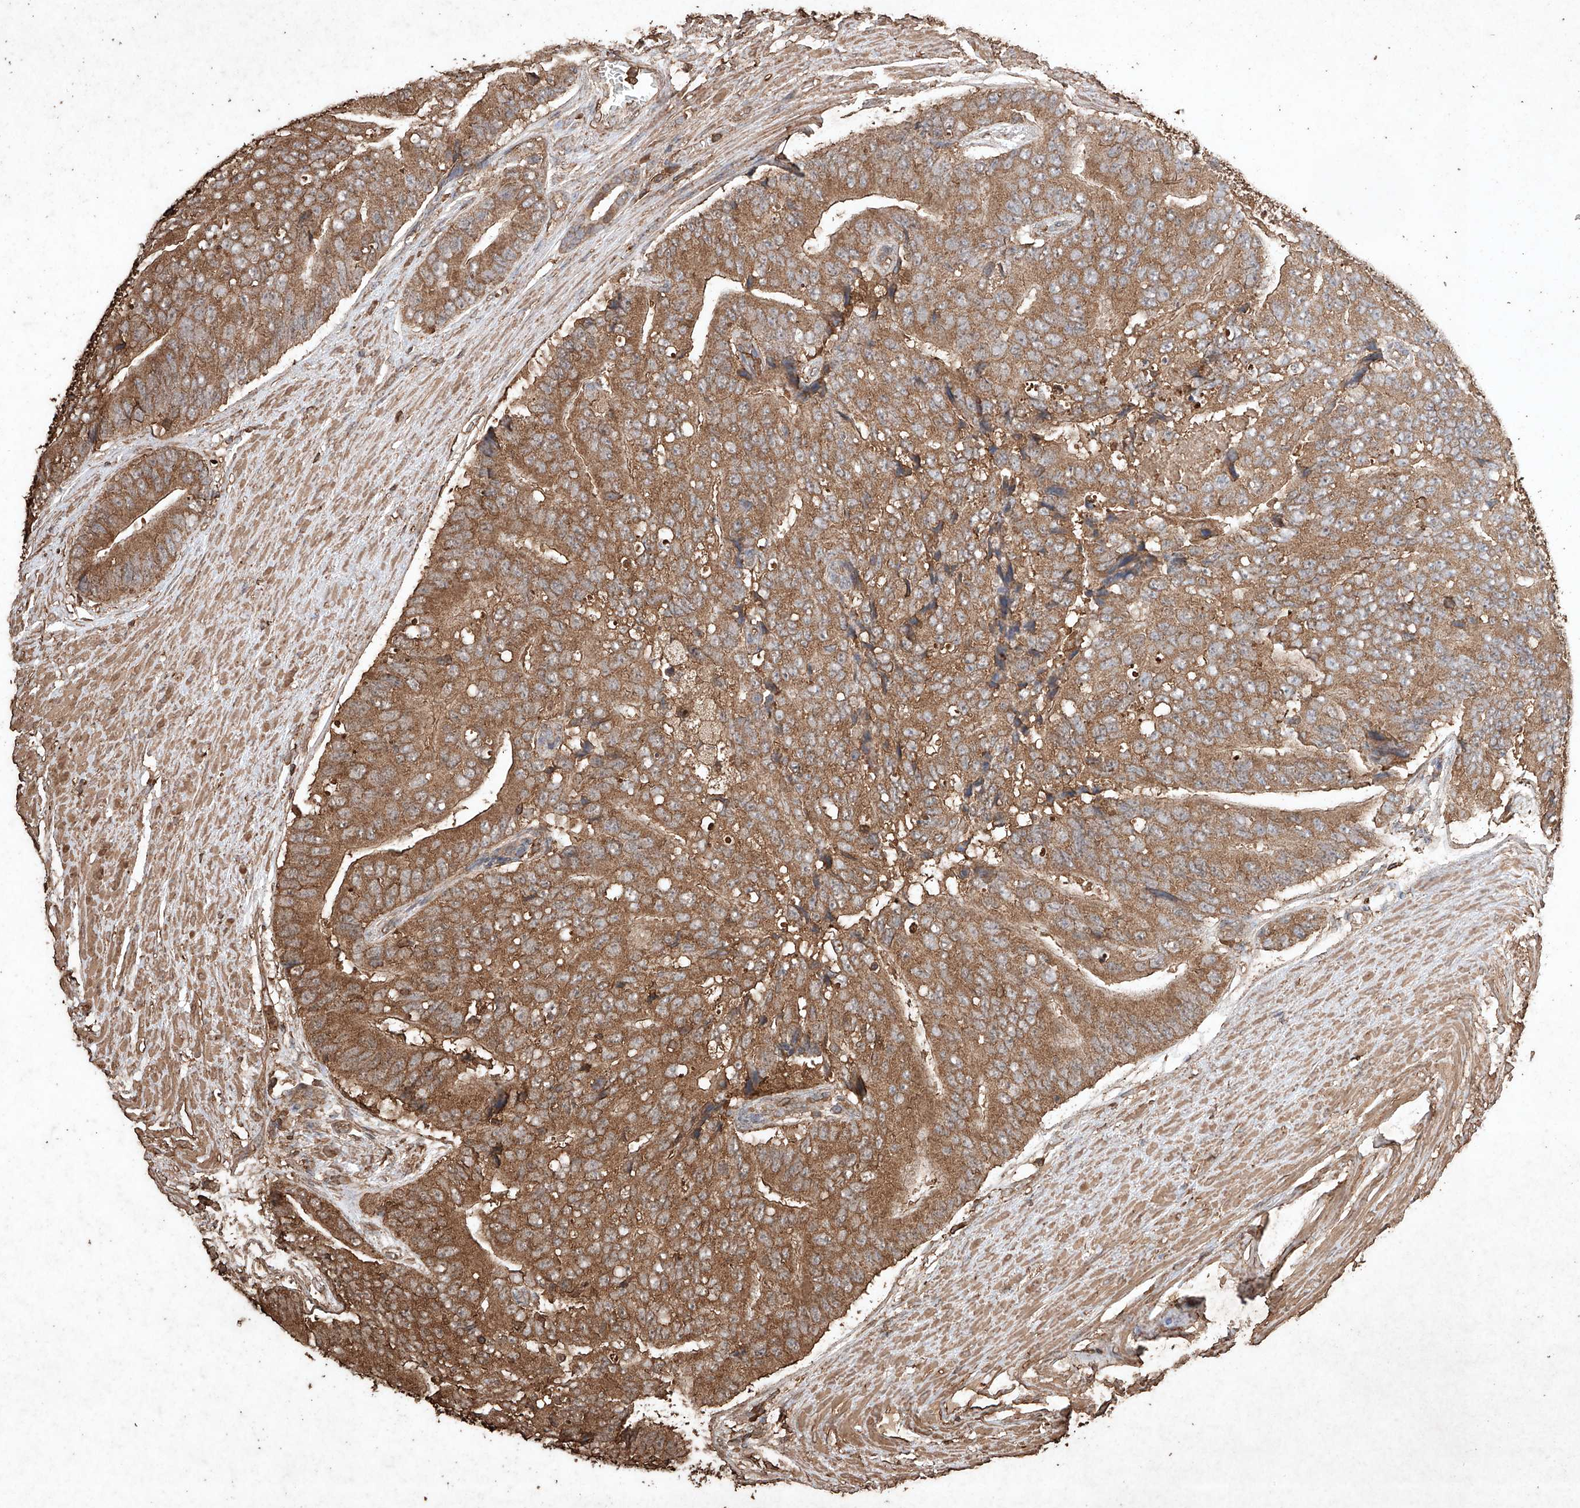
{"staining": {"intensity": "strong", "quantity": ">75%", "location": "cytoplasmic/membranous"}, "tissue": "prostate cancer", "cell_type": "Tumor cells", "image_type": "cancer", "snomed": [{"axis": "morphology", "description": "Adenocarcinoma, High grade"}, {"axis": "topography", "description": "Prostate"}], "caption": "This is an image of immunohistochemistry staining of prostate cancer, which shows strong staining in the cytoplasmic/membranous of tumor cells.", "gene": "M6PR", "patient": {"sex": "male", "age": 70}}